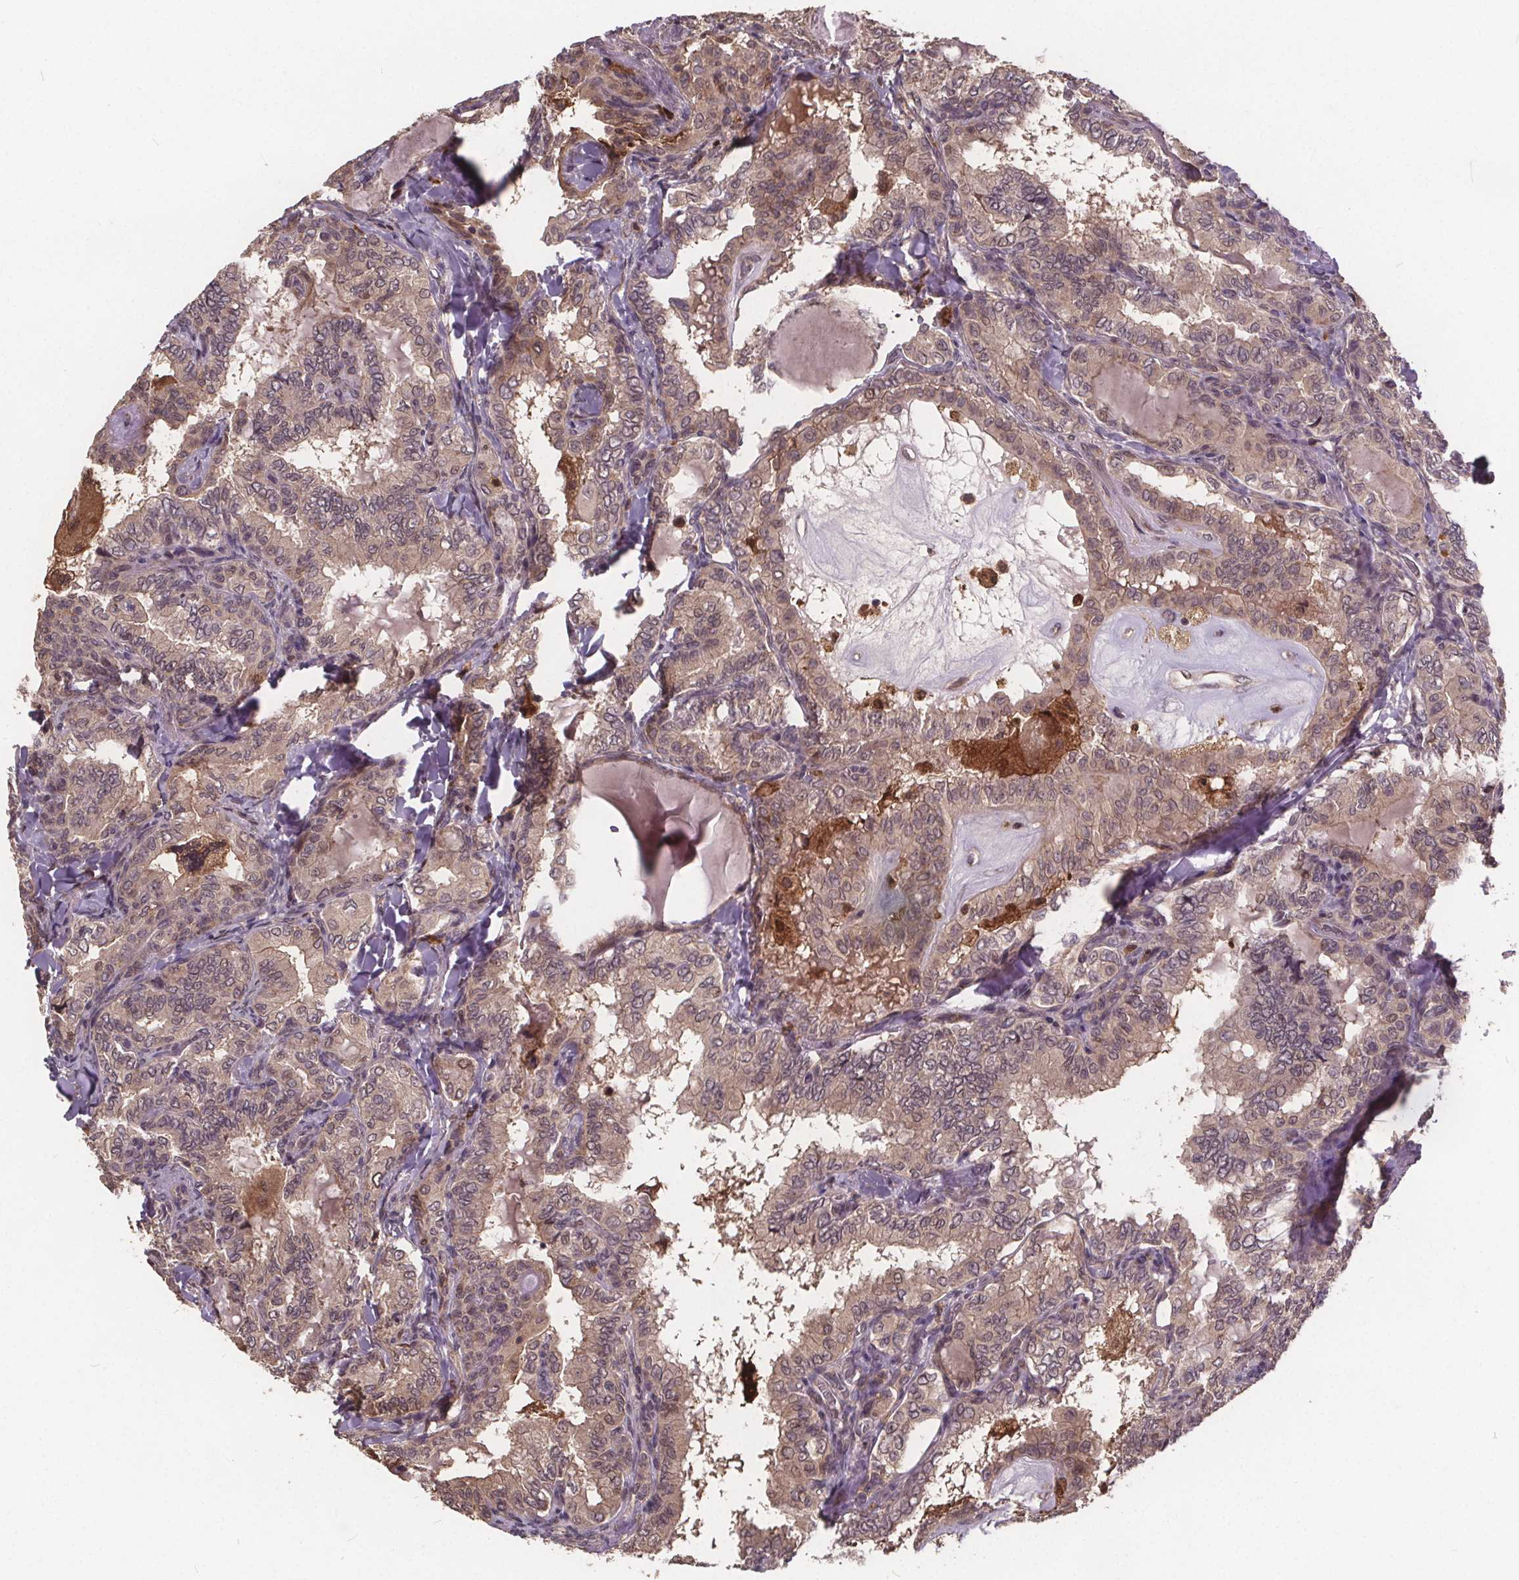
{"staining": {"intensity": "weak", "quantity": "<25%", "location": "cytoplasmic/membranous"}, "tissue": "thyroid cancer", "cell_type": "Tumor cells", "image_type": "cancer", "snomed": [{"axis": "morphology", "description": "Papillary adenocarcinoma, NOS"}, {"axis": "topography", "description": "Thyroid gland"}], "caption": "This is an IHC micrograph of thyroid cancer (papillary adenocarcinoma). There is no positivity in tumor cells.", "gene": "USP9X", "patient": {"sex": "female", "age": 75}}